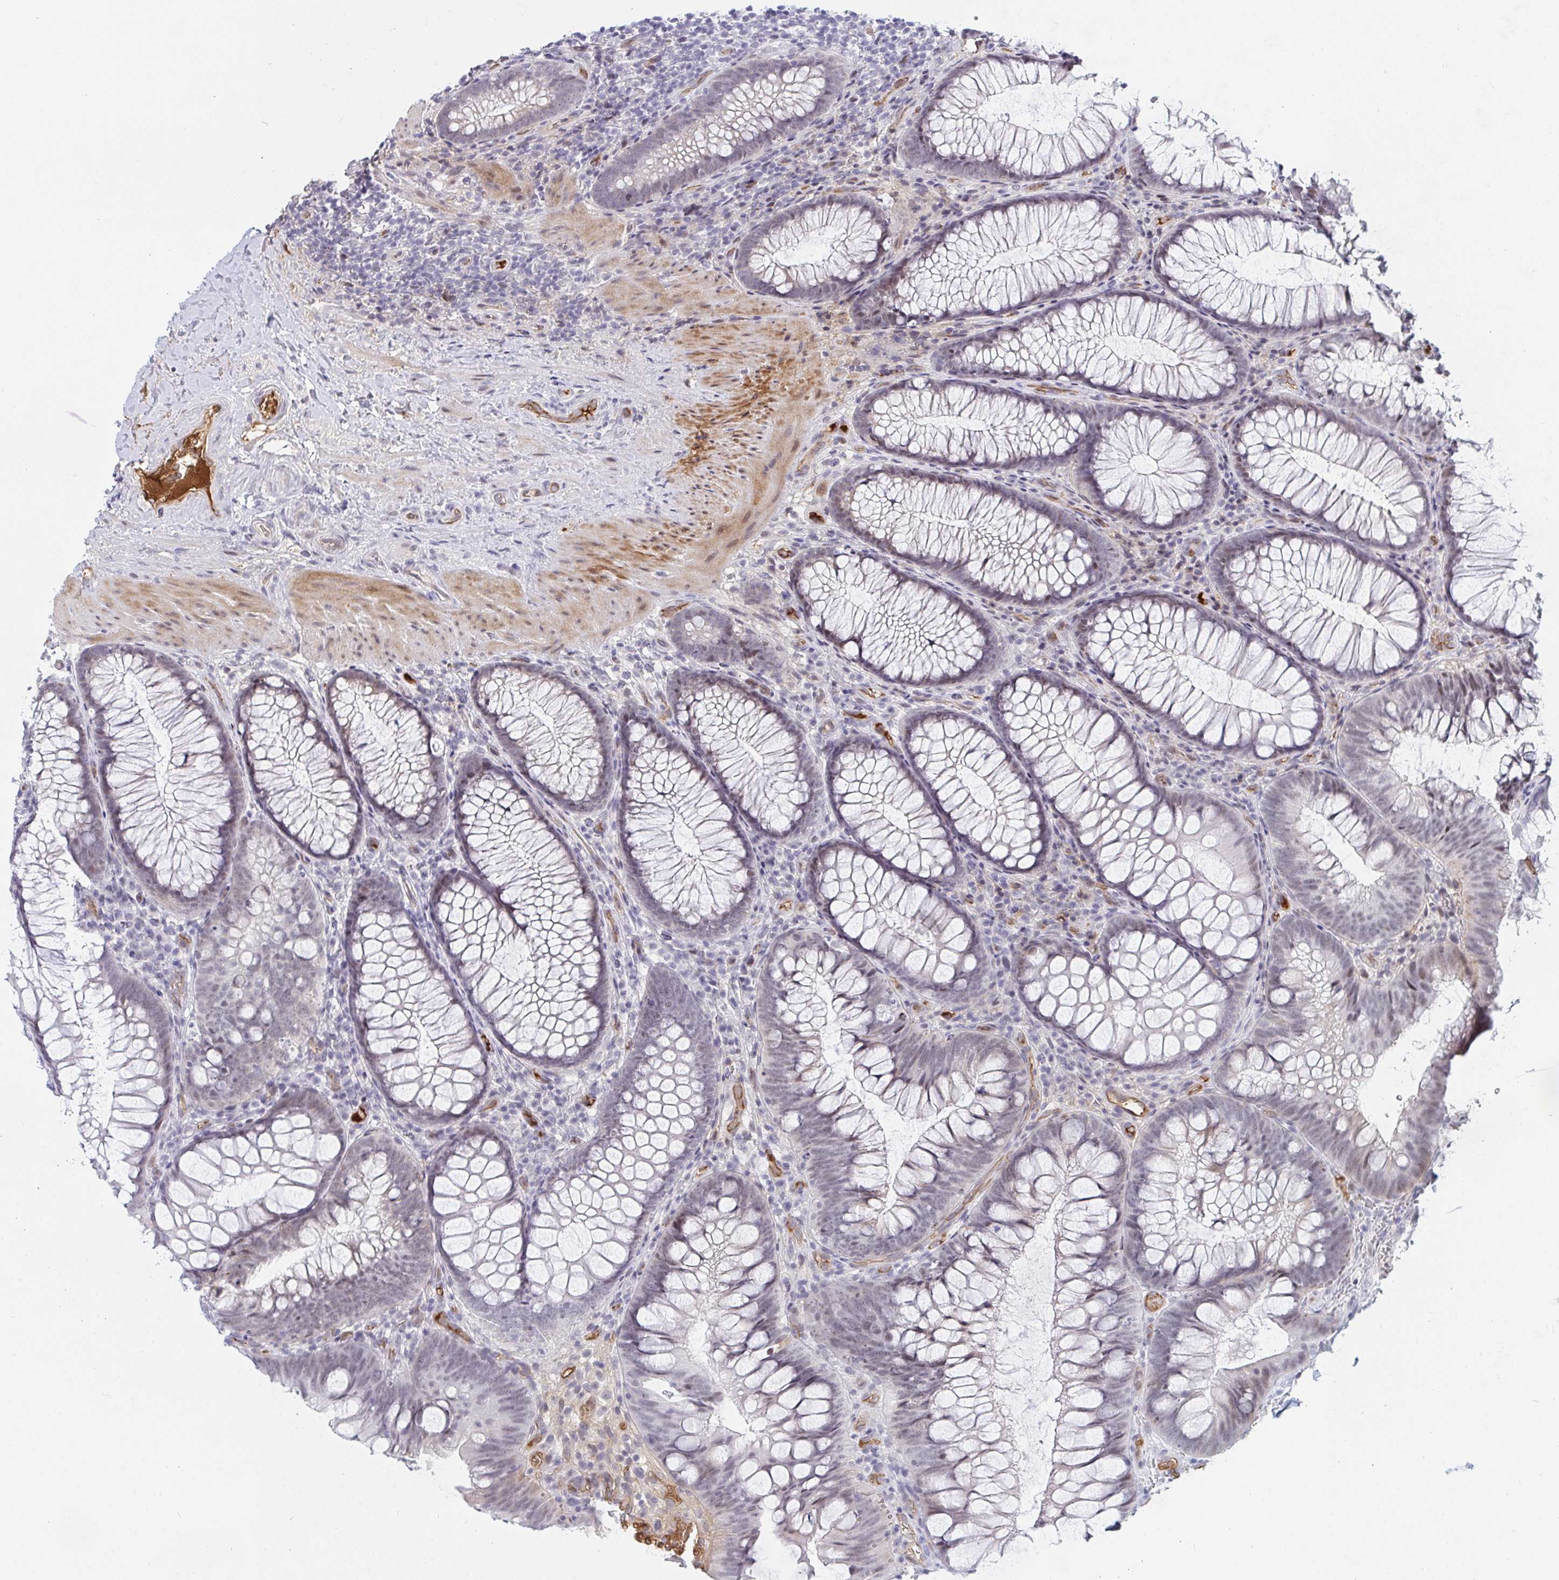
{"staining": {"intensity": "weak", "quantity": ">75%", "location": "cytoplasmic/membranous"}, "tissue": "colon", "cell_type": "Endothelial cells", "image_type": "normal", "snomed": [{"axis": "morphology", "description": "Normal tissue, NOS"}, {"axis": "morphology", "description": "Adenoma, NOS"}, {"axis": "topography", "description": "Soft tissue"}, {"axis": "topography", "description": "Colon"}], "caption": "IHC photomicrograph of normal human colon stained for a protein (brown), which exhibits low levels of weak cytoplasmic/membranous expression in approximately >75% of endothelial cells.", "gene": "DSCAML1", "patient": {"sex": "male", "age": 47}}